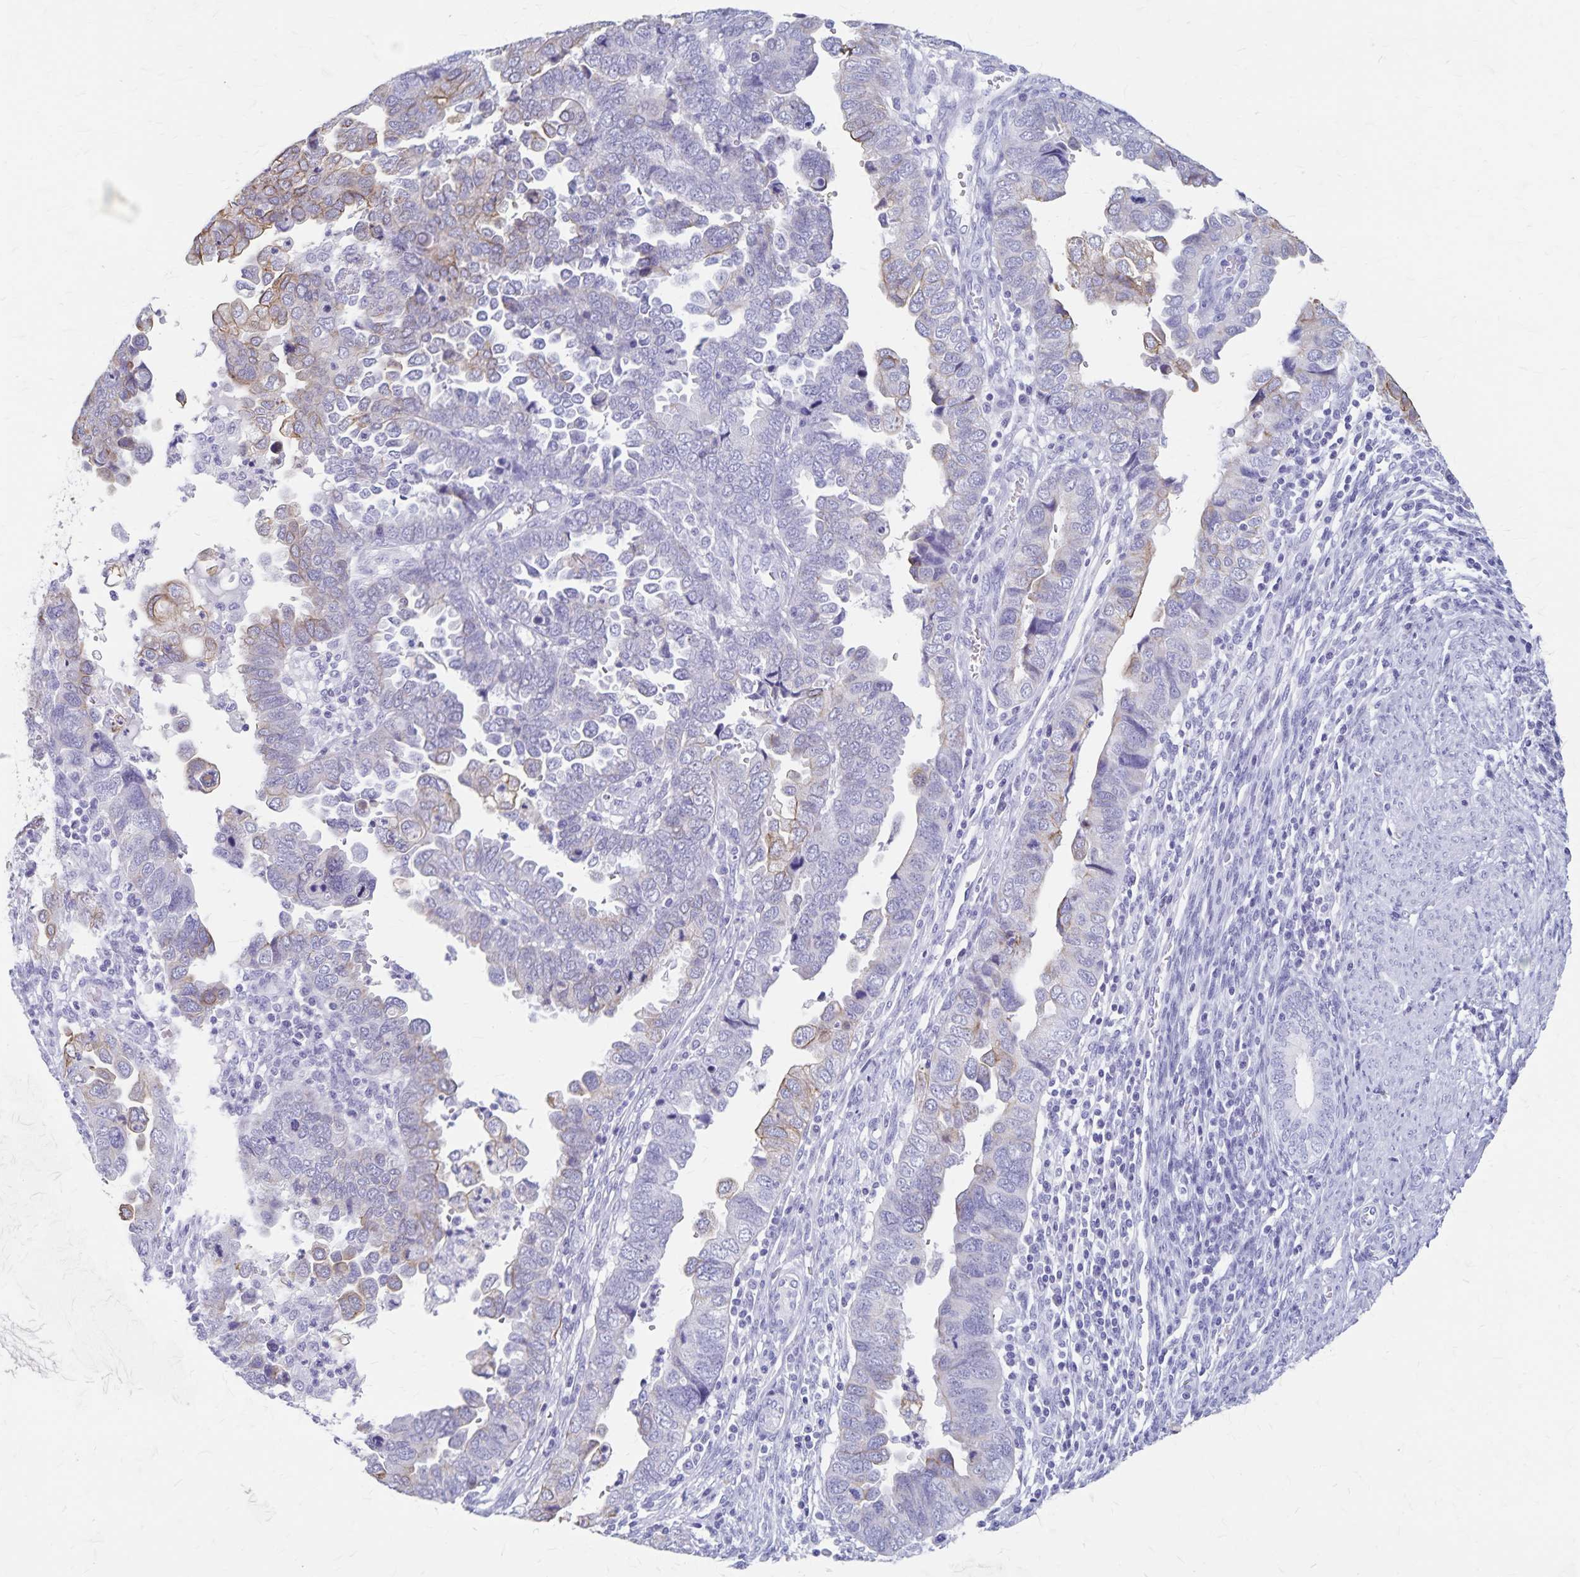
{"staining": {"intensity": "moderate", "quantity": "<25%", "location": "cytoplasmic/membranous"}, "tissue": "endometrial cancer", "cell_type": "Tumor cells", "image_type": "cancer", "snomed": [{"axis": "morphology", "description": "Adenocarcinoma, NOS"}, {"axis": "topography", "description": "Endometrium"}], "caption": "This image reveals immunohistochemistry staining of endometrial cancer (adenocarcinoma), with low moderate cytoplasmic/membranous positivity in about <25% of tumor cells.", "gene": "GPBAR1", "patient": {"sex": "female", "age": 79}}